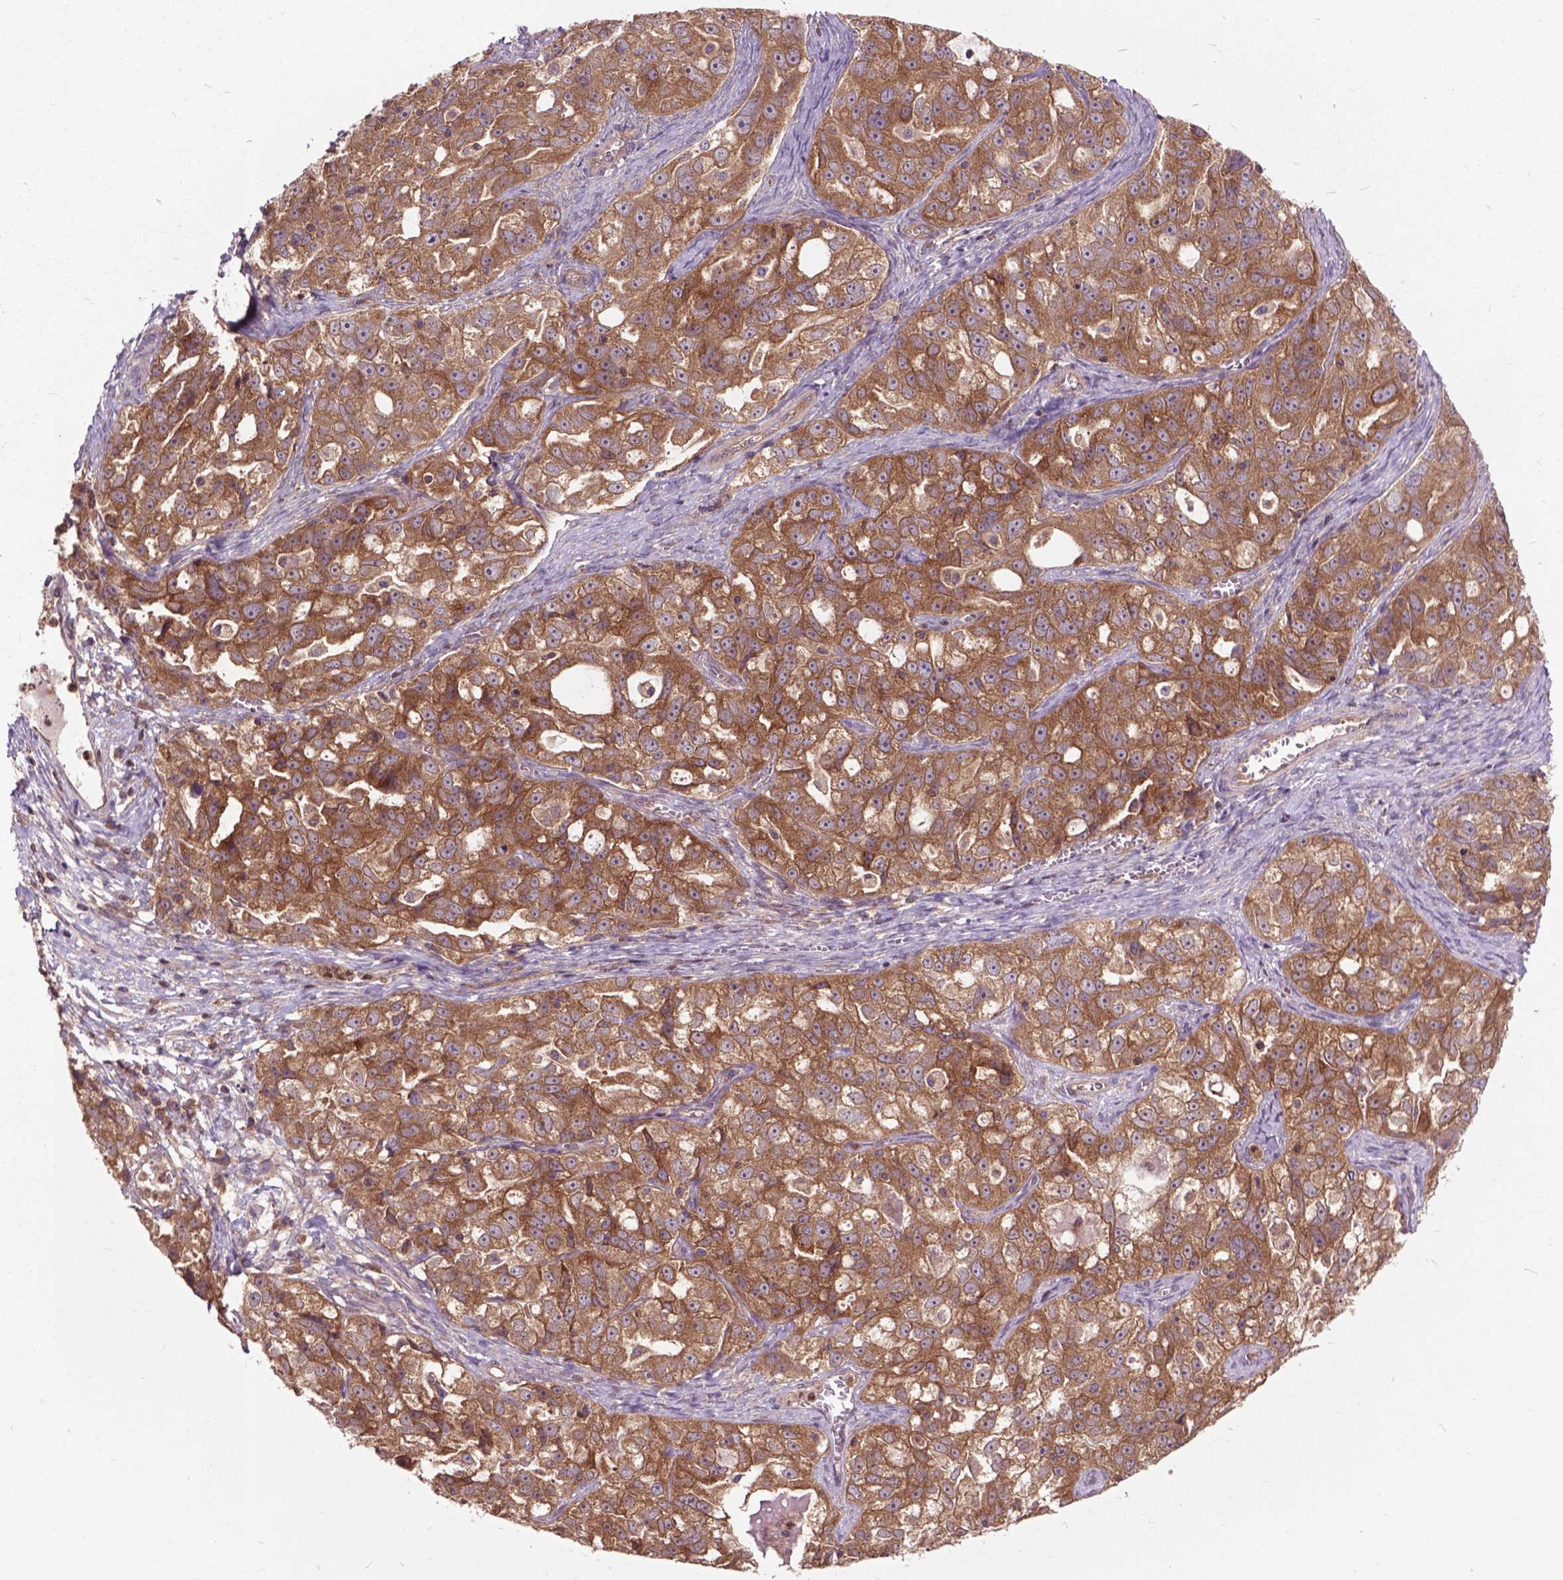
{"staining": {"intensity": "moderate", "quantity": ">75%", "location": "cytoplasmic/membranous"}, "tissue": "ovarian cancer", "cell_type": "Tumor cells", "image_type": "cancer", "snomed": [{"axis": "morphology", "description": "Cystadenocarcinoma, serous, NOS"}, {"axis": "topography", "description": "Ovary"}], "caption": "This is a photomicrograph of immunohistochemistry staining of ovarian serous cystadenocarcinoma, which shows moderate positivity in the cytoplasmic/membranous of tumor cells.", "gene": "ARAF", "patient": {"sex": "female", "age": 51}}